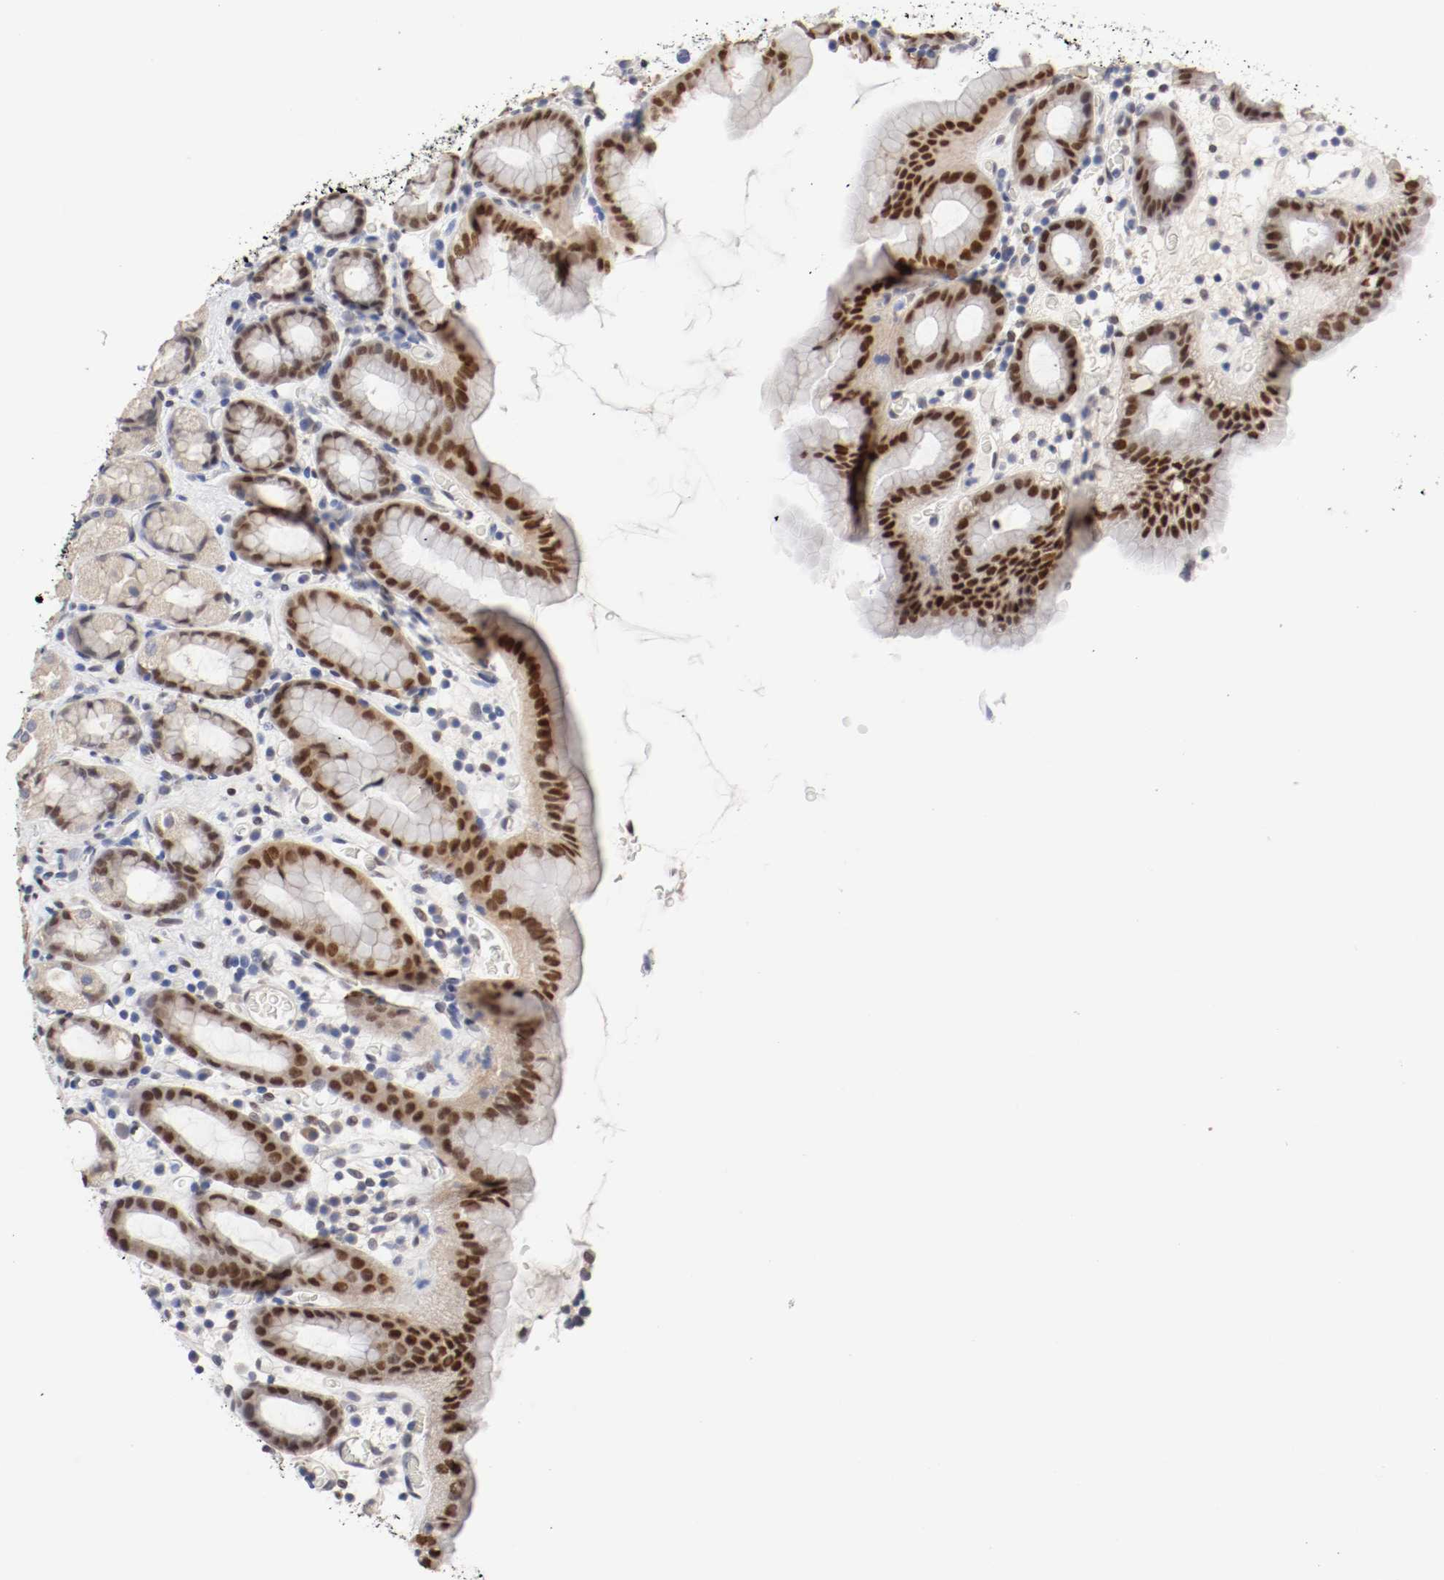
{"staining": {"intensity": "strong", "quantity": "25%-75%", "location": "cytoplasmic/membranous,nuclear"}, "tissue": "stomach", "cell_type": "Glandular cells", "image_type": "normal", "snomed": [{"axis": "morphology", "description": "Normal tissue, NOS"}, {"axis": "topography", "description": "Stomach, upper"}], "caption": "The image reveals staining of normal stomach, revealing strong cytoplasmic/membranous,nuclear protein positivity (brown color) within glandular cells.", "gene": "FOSL2", "patient": {"sex": "male", "age": 68}}